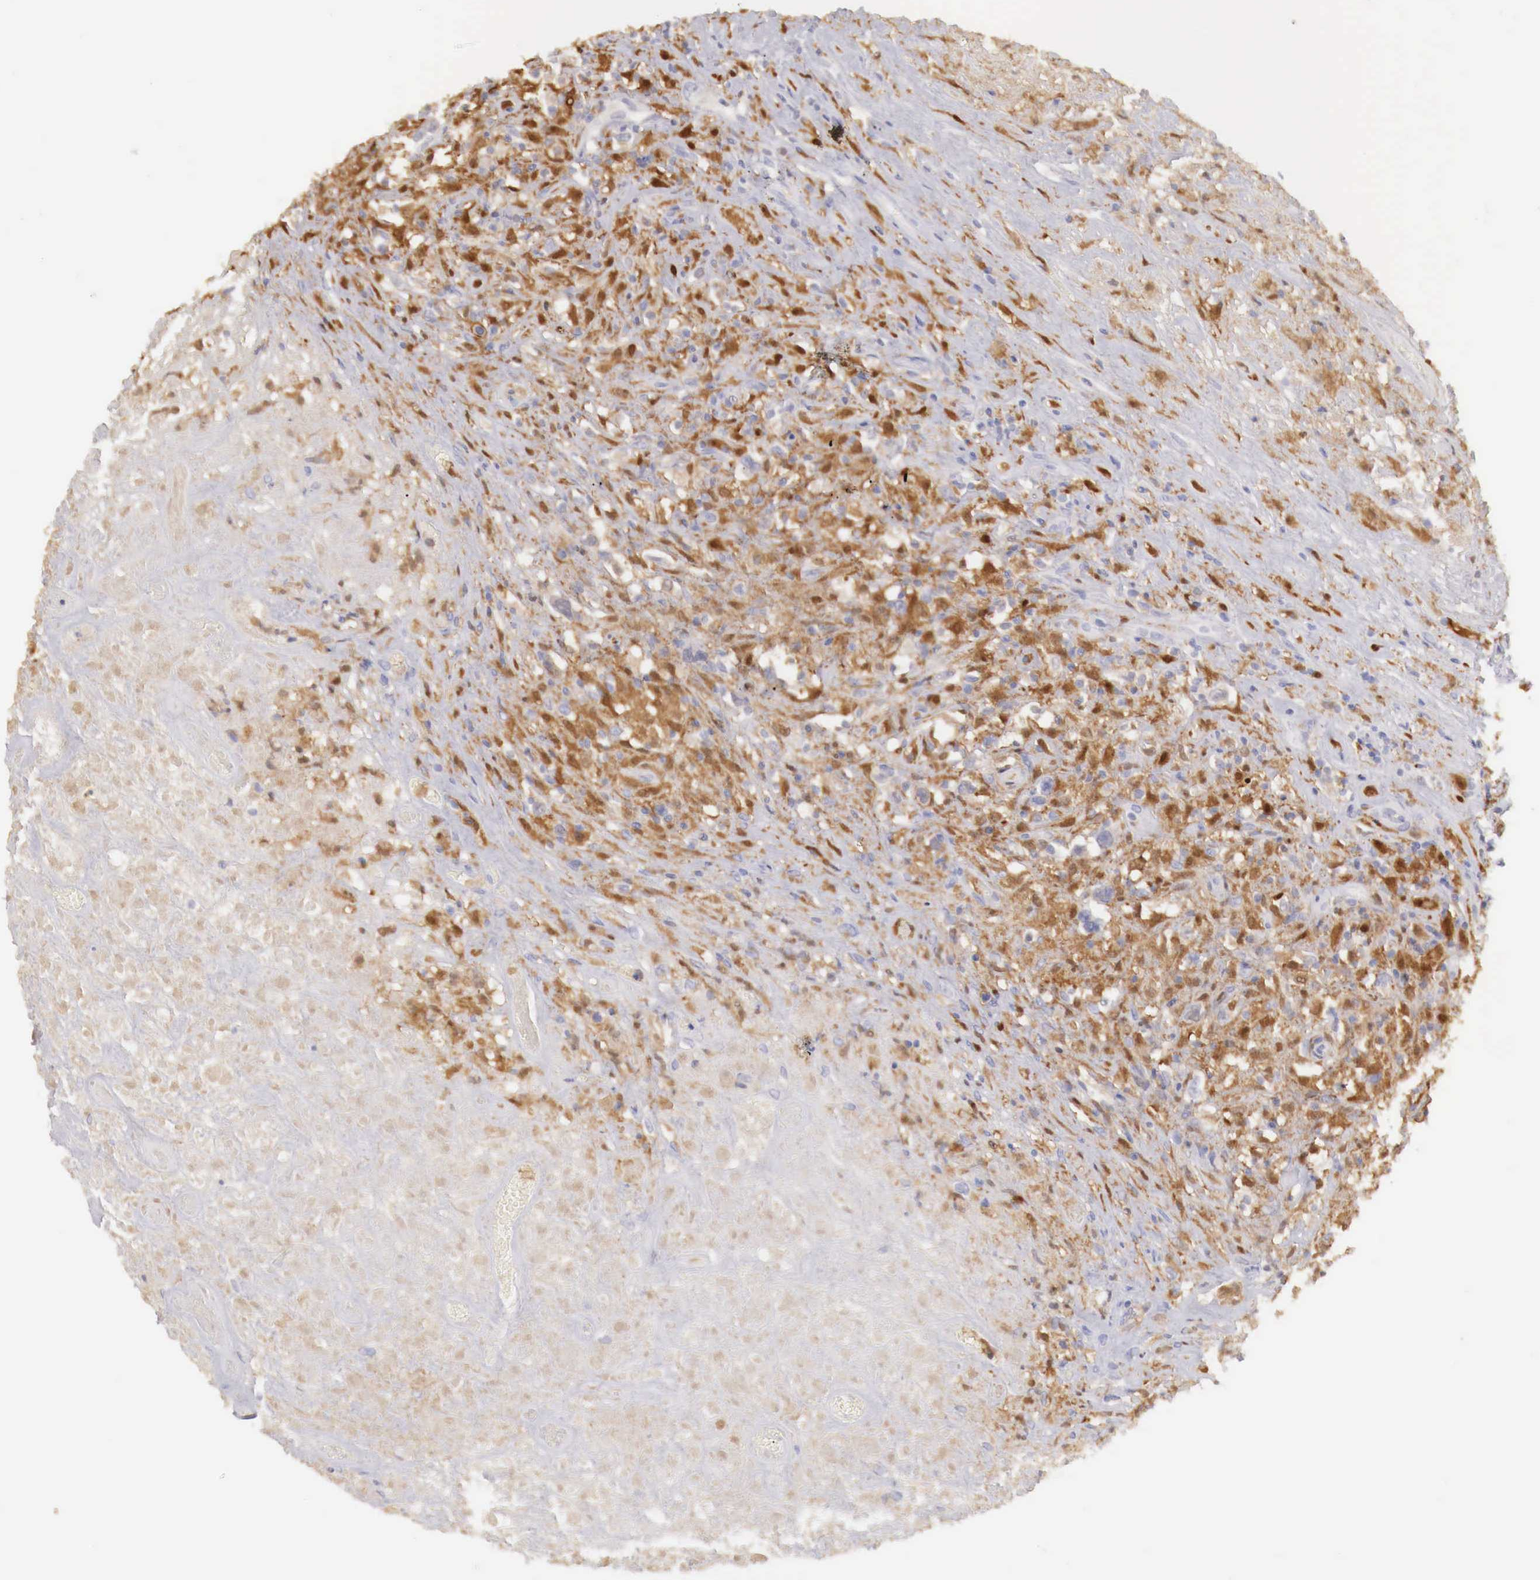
{"staining": {"intensity": "negative", "quantity": "none", "location": "none"}, "tissue": "lymphoma", "cell_type": "Tumor cells", "image_type": "cancer", "snomed": [{"axis": "morphology", "description": "Hodgkin's disease, NOS"}, {"axis": "topography", "description": "Lymph node"}], "caption": "Protein analysis of Hodgkin's disease exhibits no significant positivity in tumor cells.", "gene": "RENBP", "patient": {"sex": "male", "age": 46}}